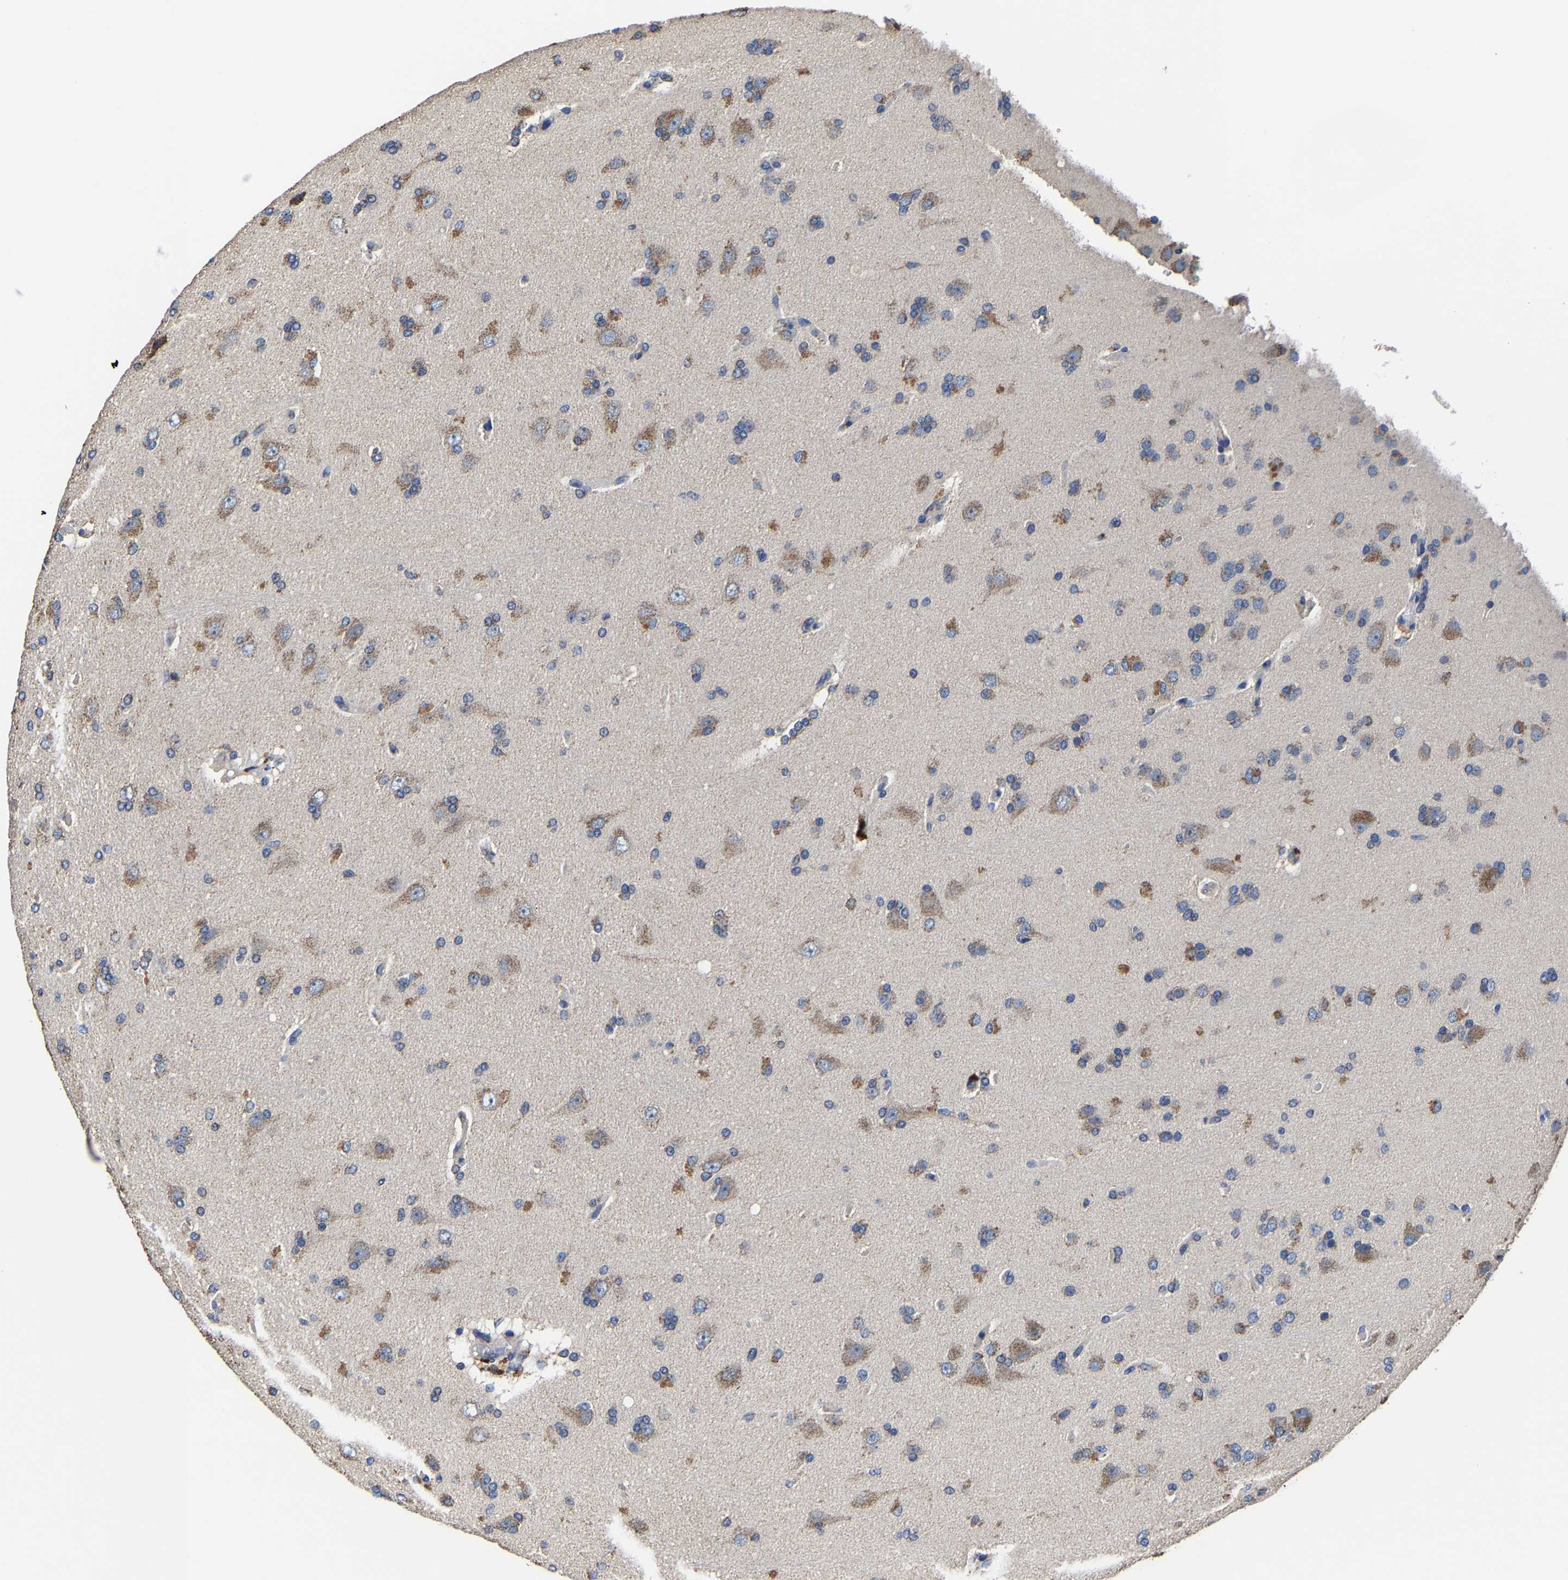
{"staining": {"intensity": "moderate", "quantity": "25%-75%", "location": "cytoplasmic/membranous"}, "tissue": "glioma", "cell_type": "Tumor cells", "image_type": "cancer", "snomed": [{"axis": "morphology", "description": "Glioma, malignant, High grade"}, {"axis": "topography", "description": "Brain"}], "caption": "Tumor cells show medium levels of moderate cytoplasmic/membranous positivity in approximately 25%-75% of cells in malignant glioma (high-grade).", "gene": "ZCCHC7", "patient": {"sex": "male", "age": 72}}